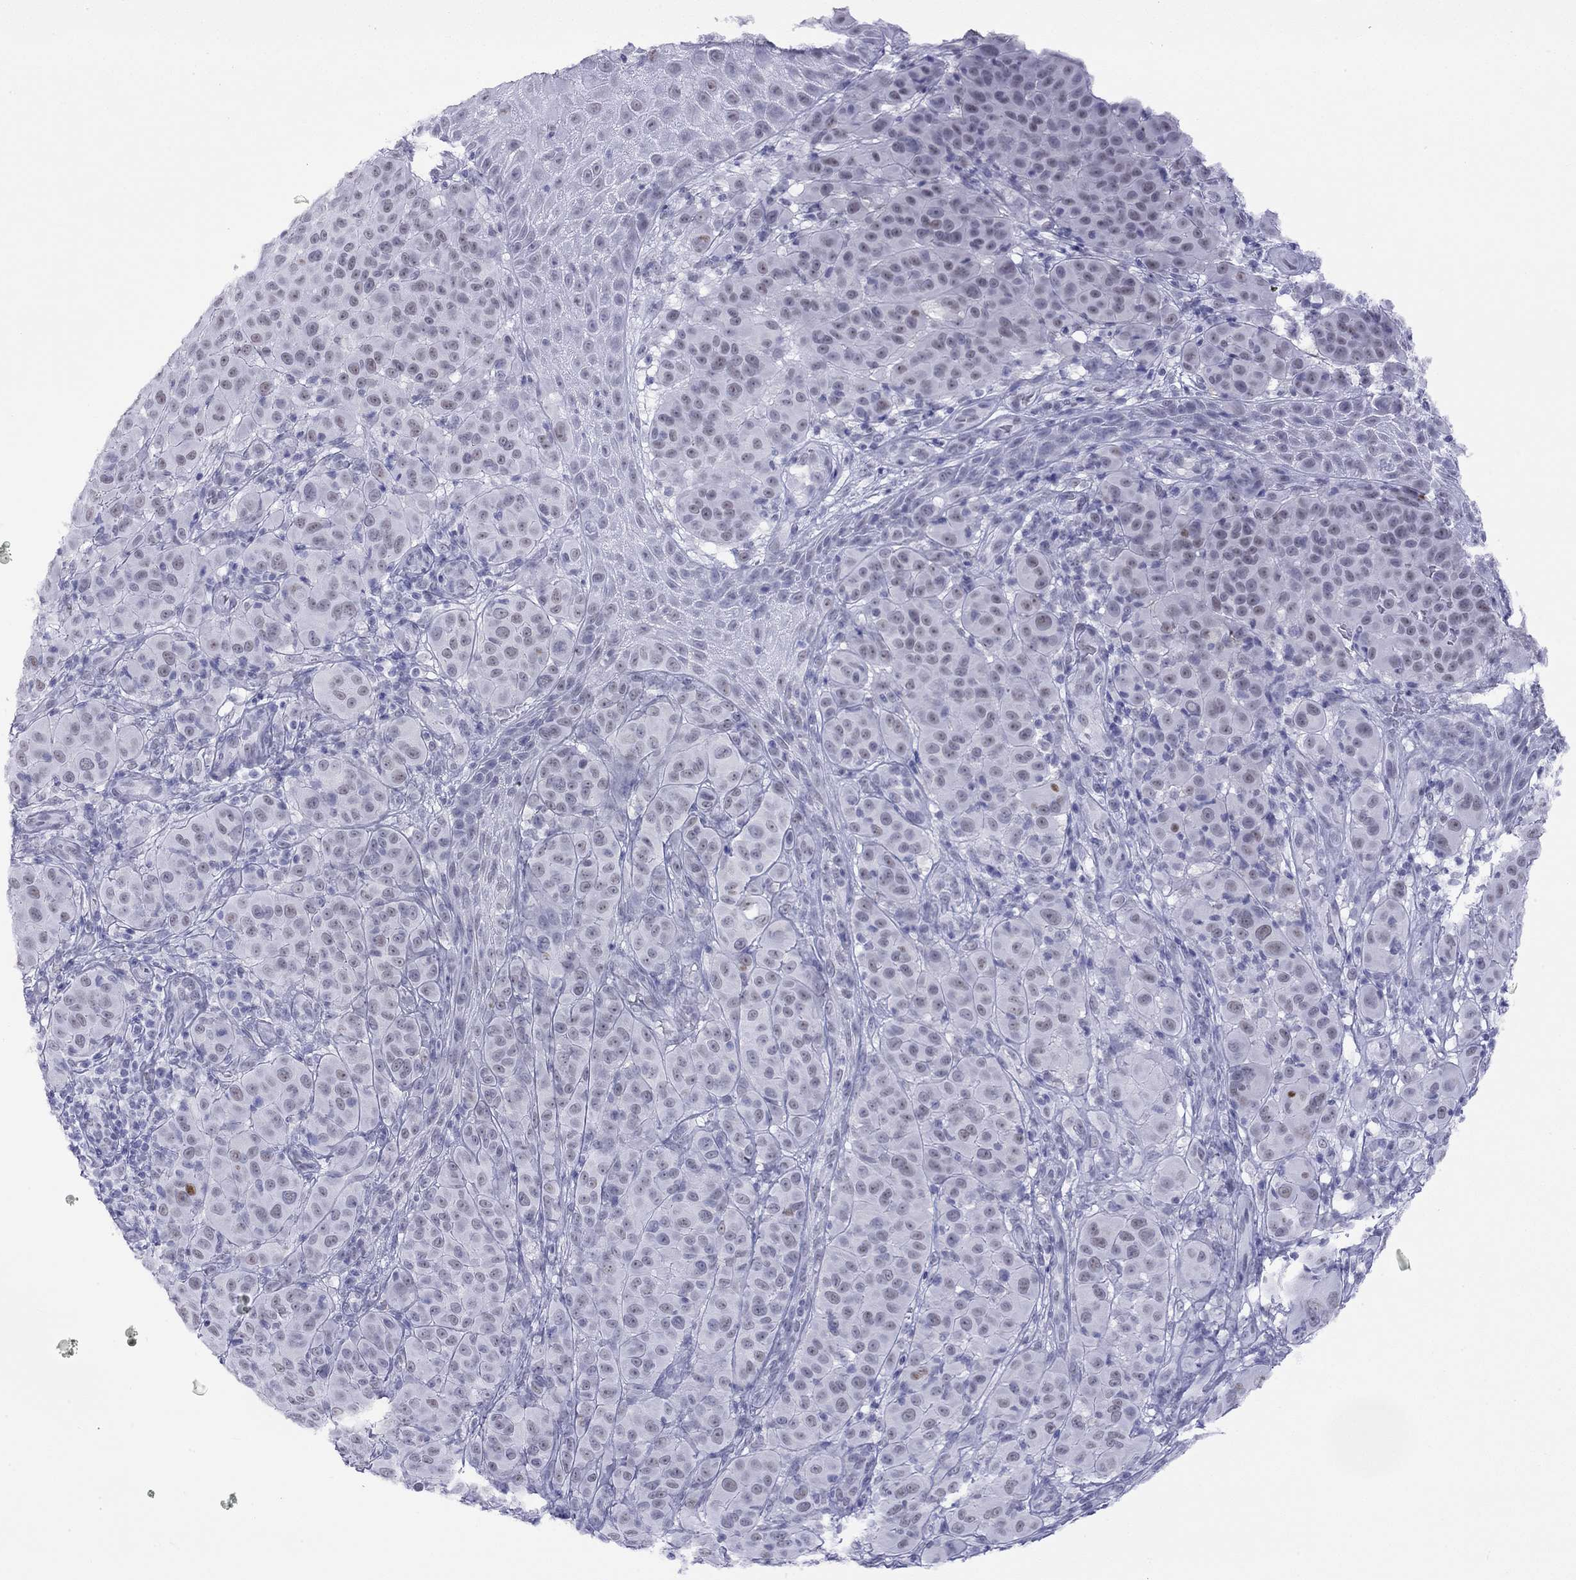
{"staining": {"intensity": "negative", "quantity": "none", "location": "none"}, "tissue": "melanoma", "cell_type": "Tumor cells", "image_type": "cancer", "snomed": [{"axis": "morphology", "description": "Malignant melanoma, NOS"}, {"axis": "topography", "description": "Skin"}], "caption": "The histopathology image exhibits no significant positivity in tumor cells of melanoma.", "gene": "SLC30A8", "patient": {"sex": "female", "age": 87}}